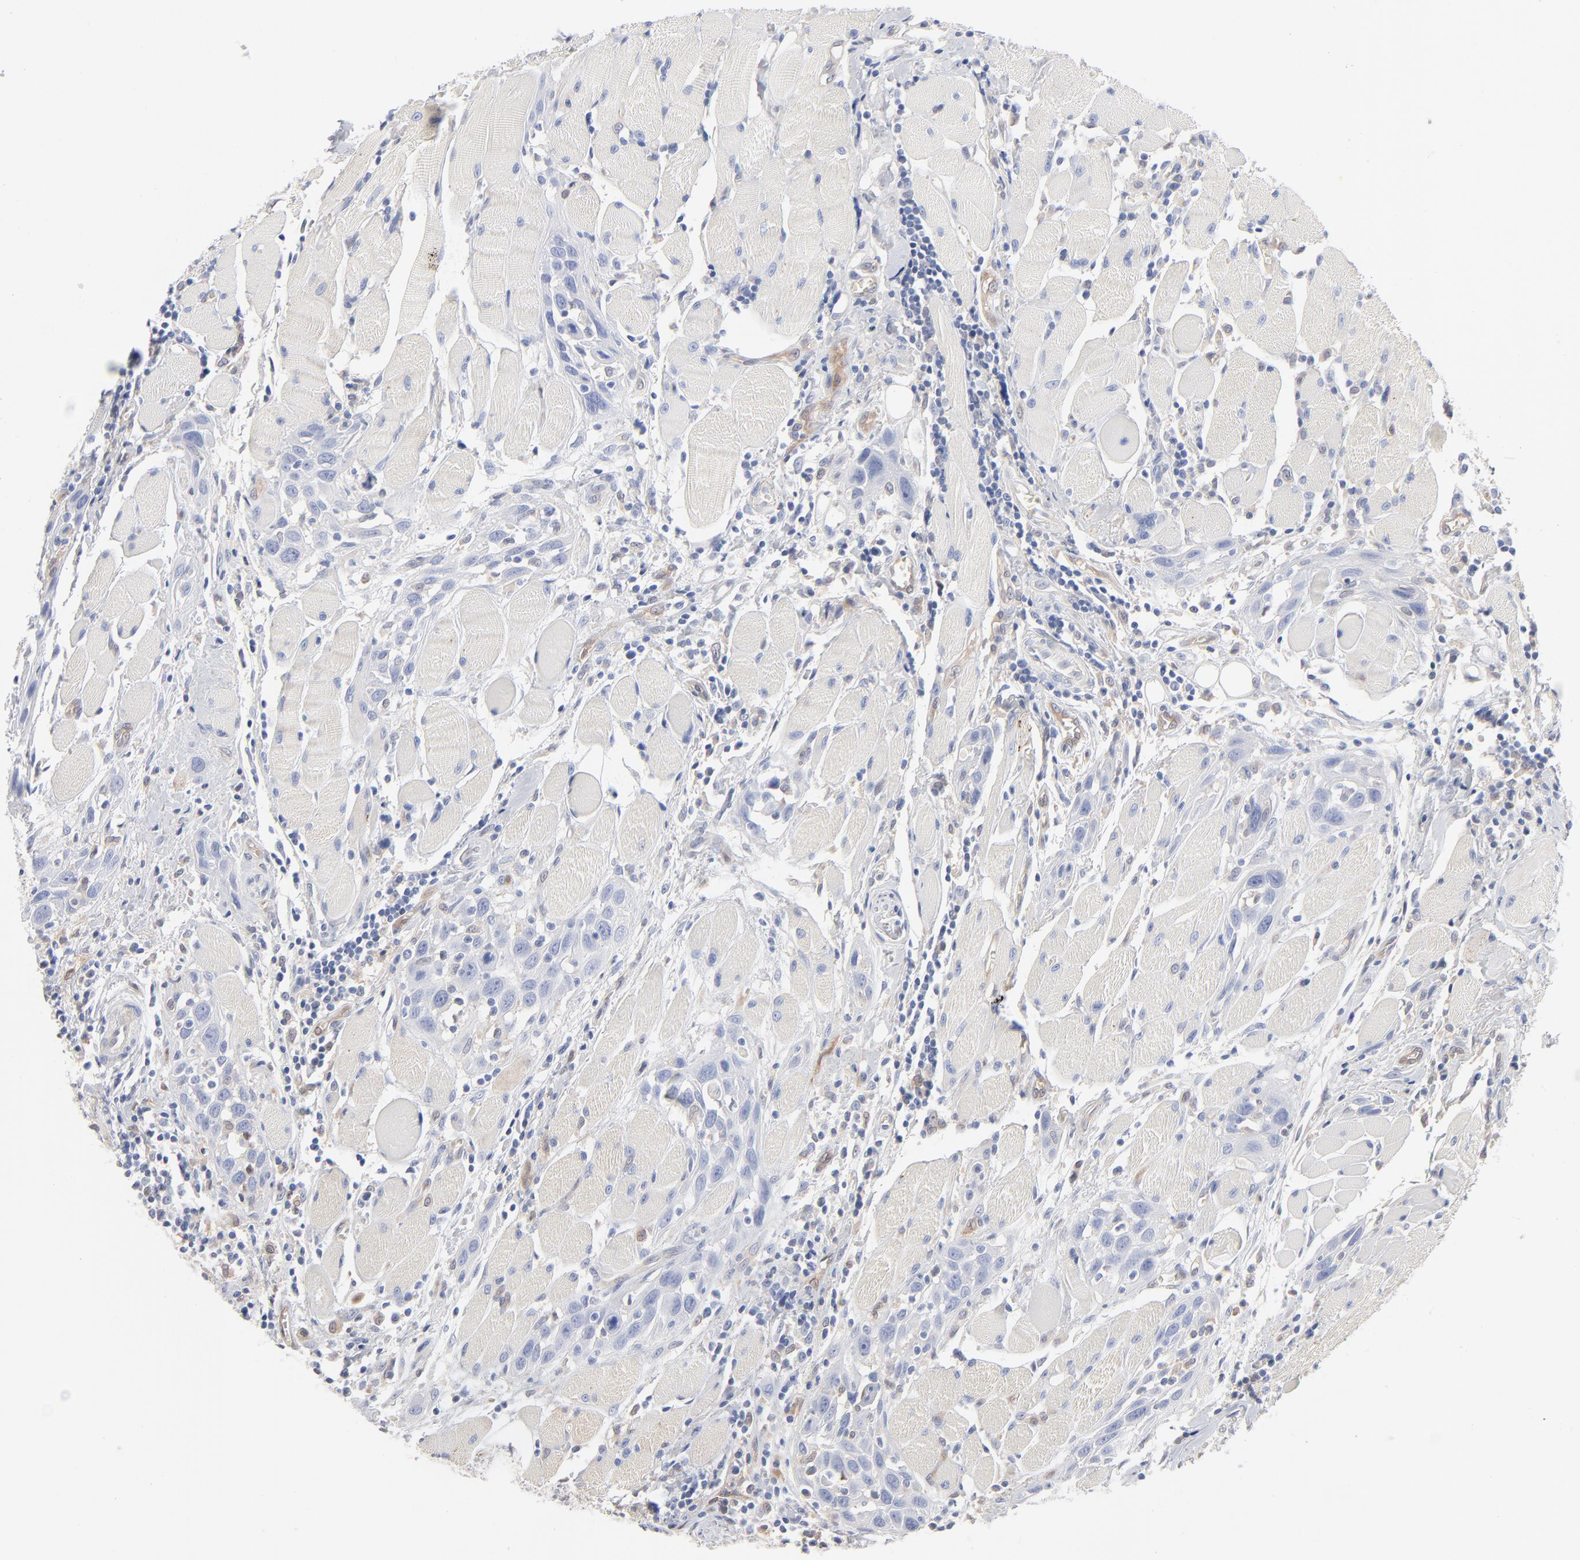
{"staining": {"intensity": "negative", "quantity": "none", "location": "none"}, "tissue": "head and neck cancer", "cell_type": "Tumor cells", "image_type": "cancer", "snomed": [{"axis": "morphology", "description": "Squamous cell carcinoma, NOS"}, {"axis": "topography", "description": "Oral tissue"}, {"axis": "topography", "description": "Head-Neck"}], "caption": "An immunohistochemistry image of head and neck cancer (squamous cell carcinoma) is shown. There is no staining in tumor cells of head and neck cancer (squamous cell carcinoma). Brightfield microscopy of IHC stained with DAB (3,3'-diaminobenzidine) (brown) and hematoxylin (blue), captured at high magnification.", "gene": "ARRB1", "patient": {"sex": "female", "age": 50}}